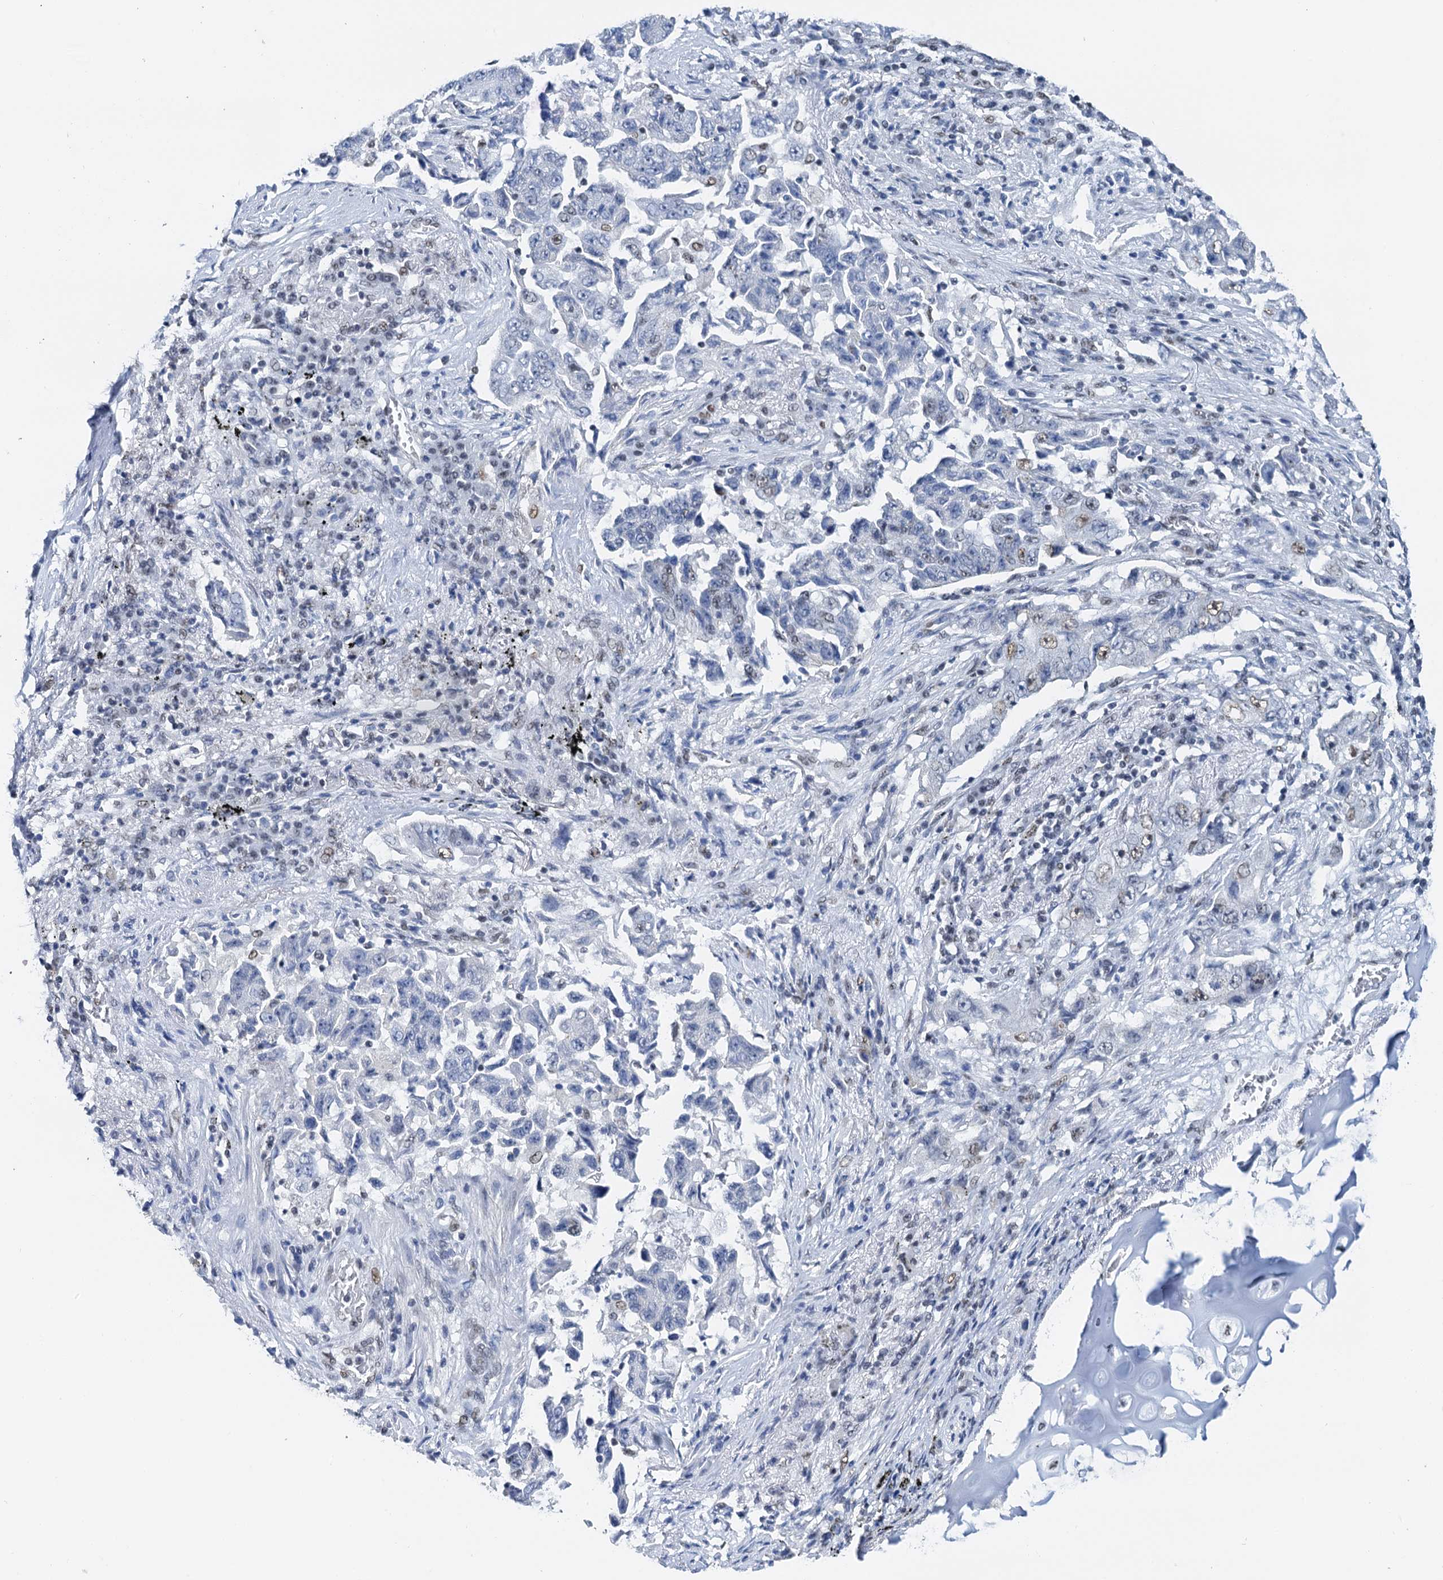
{"staining": {"intensity": "weak", "quantity": "<25%", "location": "nuclear"}, "tissue": "lung cancer", "cell_type": "Tumor cells", "image_type": "cancer", "snomed": [{"axis": "morphology", "description": "Adenocarcinoma, NOS"}, {"axis": "topography", "description": "Lung"}], "caption": "Tumor cells show no significant positivity in lung adenocarcinoma. The staining was performed using DAB (3,3'-diaminobenzidine) to visualize the protein expression in brown, while the nuclei were stained in blue with hematoxylin (Magnification: 20x).", "gene": "SLTM", "patient": {"sex": "female", "age": 51}}